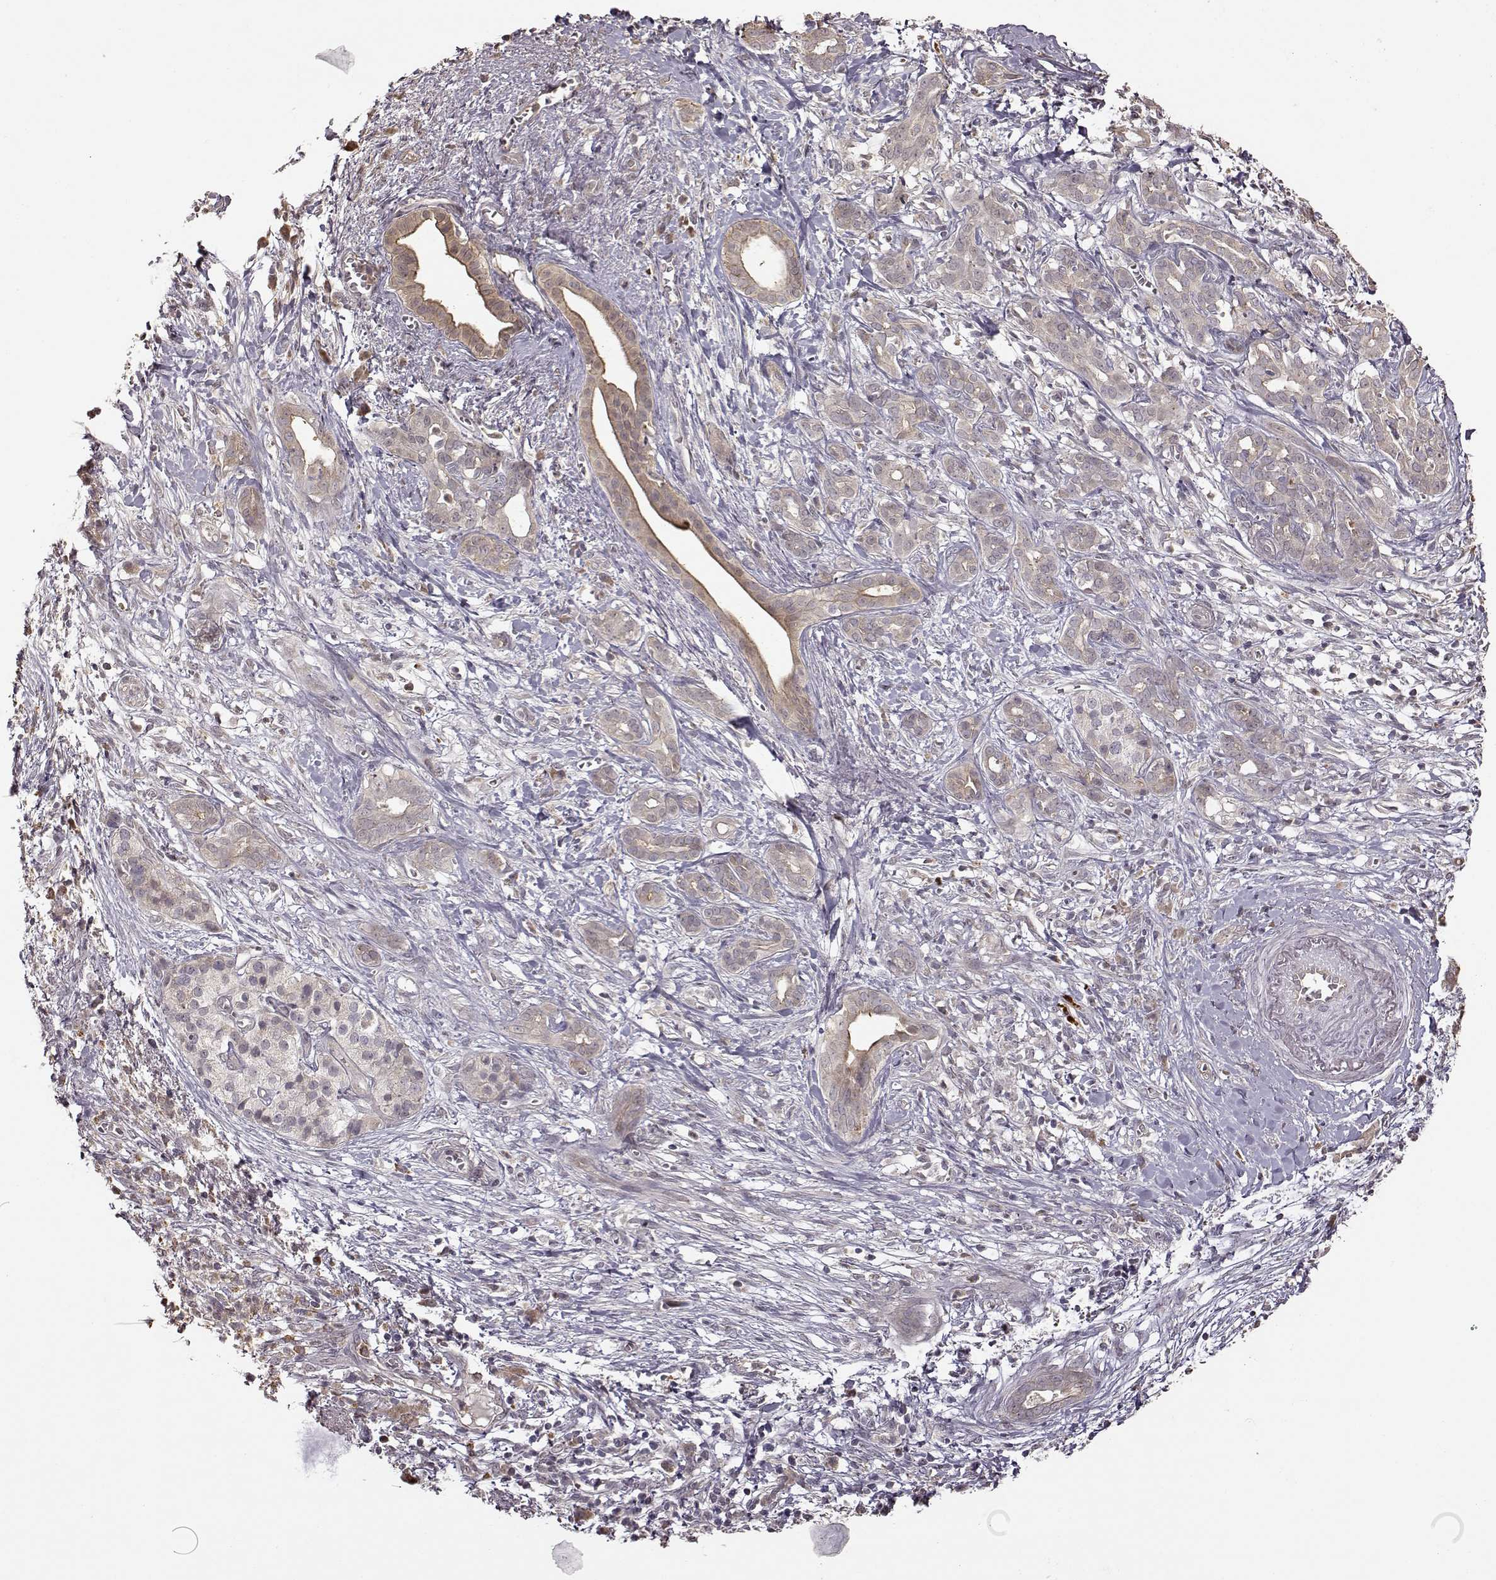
{"staining": {"intensity": "weak", "quantity": ">75%", "location": "cytoplasmic/membranous"}, "tissue": "pancreatic cancer", "cell_type": "Tumor cells", "image_type": "cancer", "snomed": [{"axis": "morphology", "description": "Adenocarcinoma, NOS"}, {"axis": "topography", "description": "Pancreas"}], "caption": "Human adenocarcinoma (pancreatic) stained with a brown dye demonstrates weak cytoplasmic/membranous positive expression in approximately >75% of tumor cells.", "gene": "CRB1", "patient": {"sex": "male", "age": 61}}